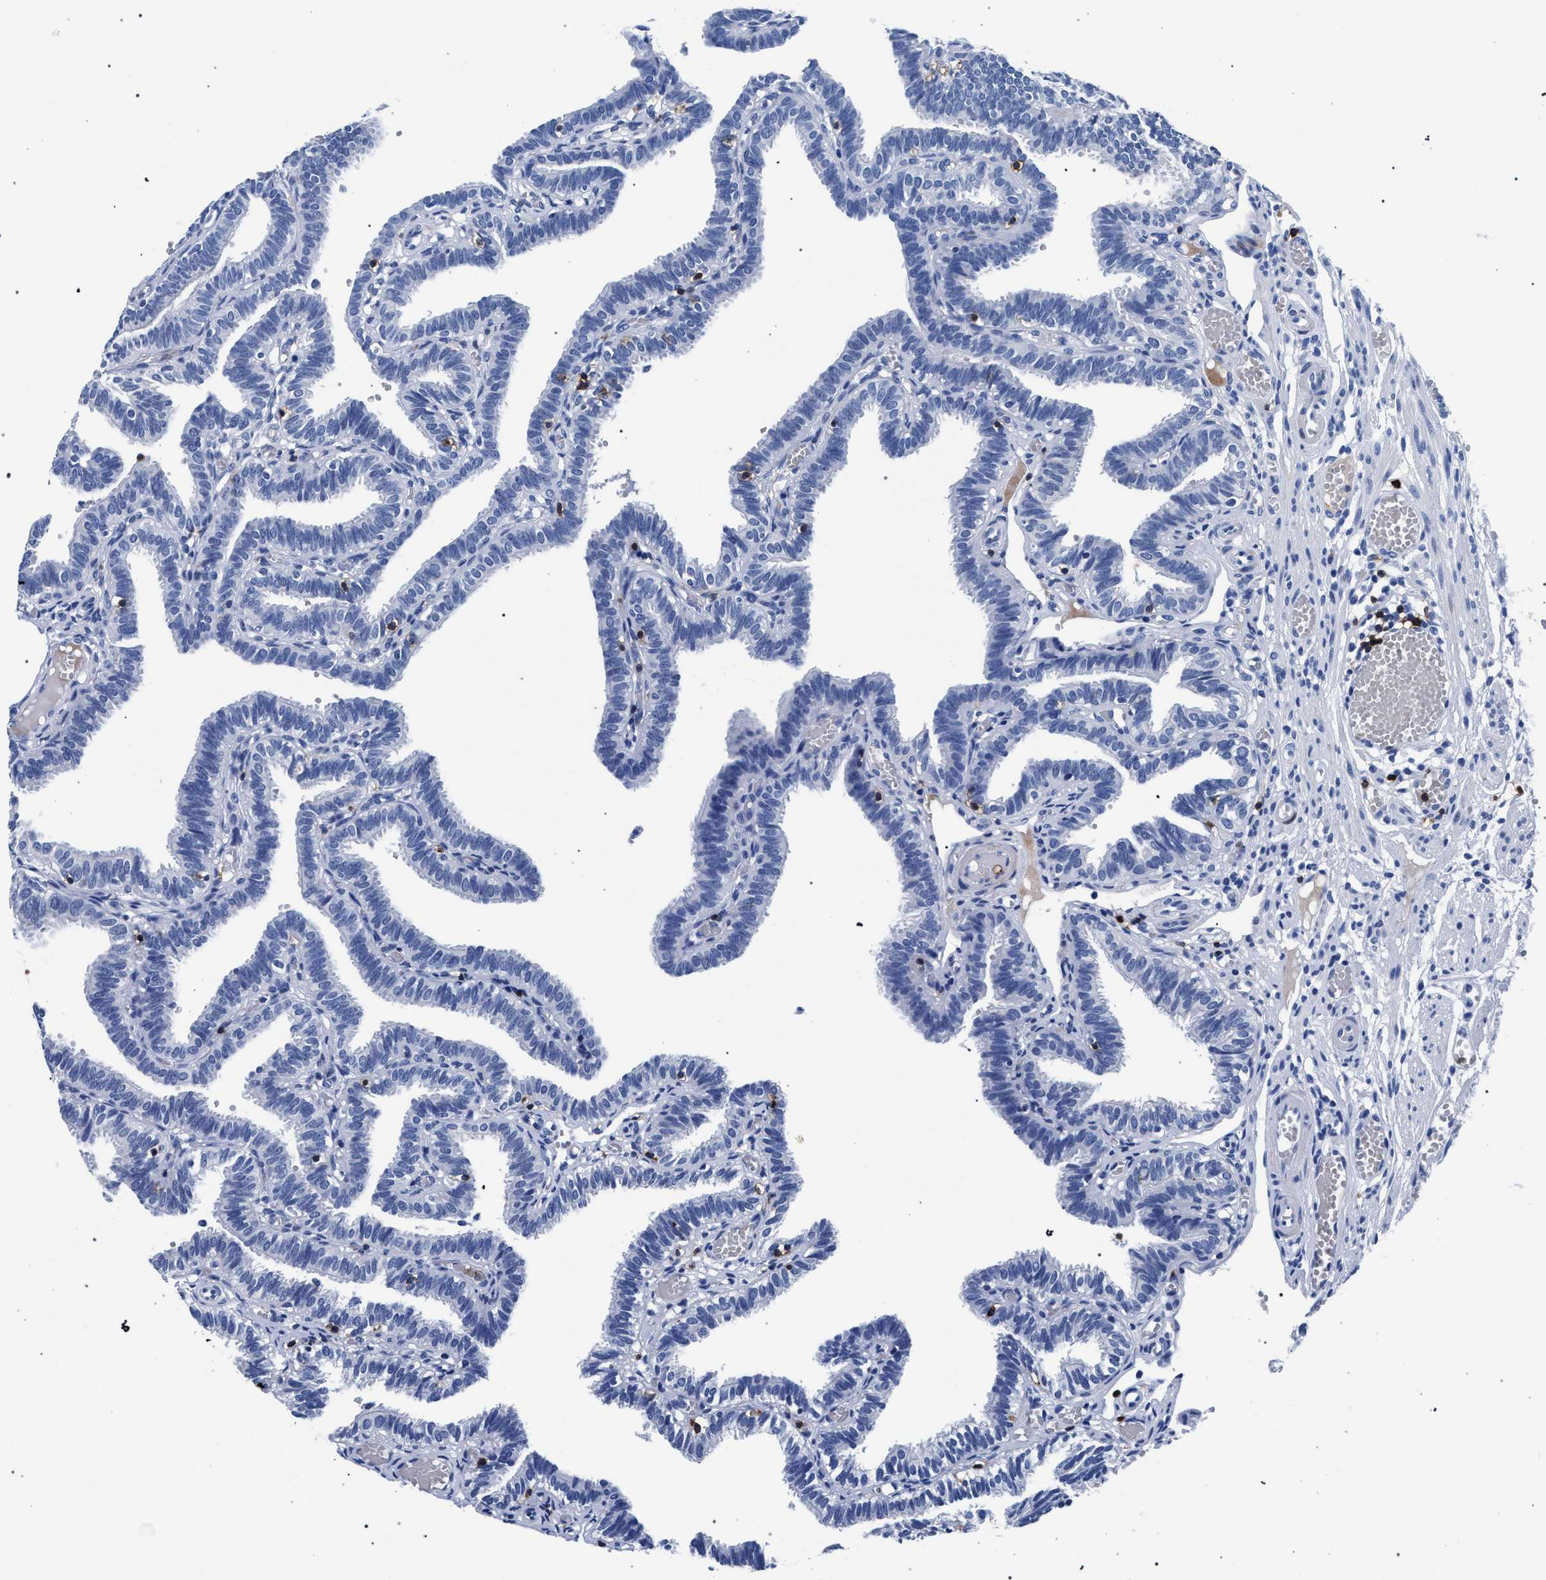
{"staining": {"intensity": "negative", "quantity": "none", "location": "none"}, "tissue": "fallopian tube", "cell_type": "Glandular cells", "image_type": "normal", "snomed": [{"axis": "morphology", "description": "Normal tissue, NOS"}, {"axis": "topography", "description": "Fallopian tube"}], "caption": "Micrograph shows no protein positivity in glandular cells of normal fallopian tube.", "gene": "KLRK1", "patient": {"sex": "female", "age": 29}}